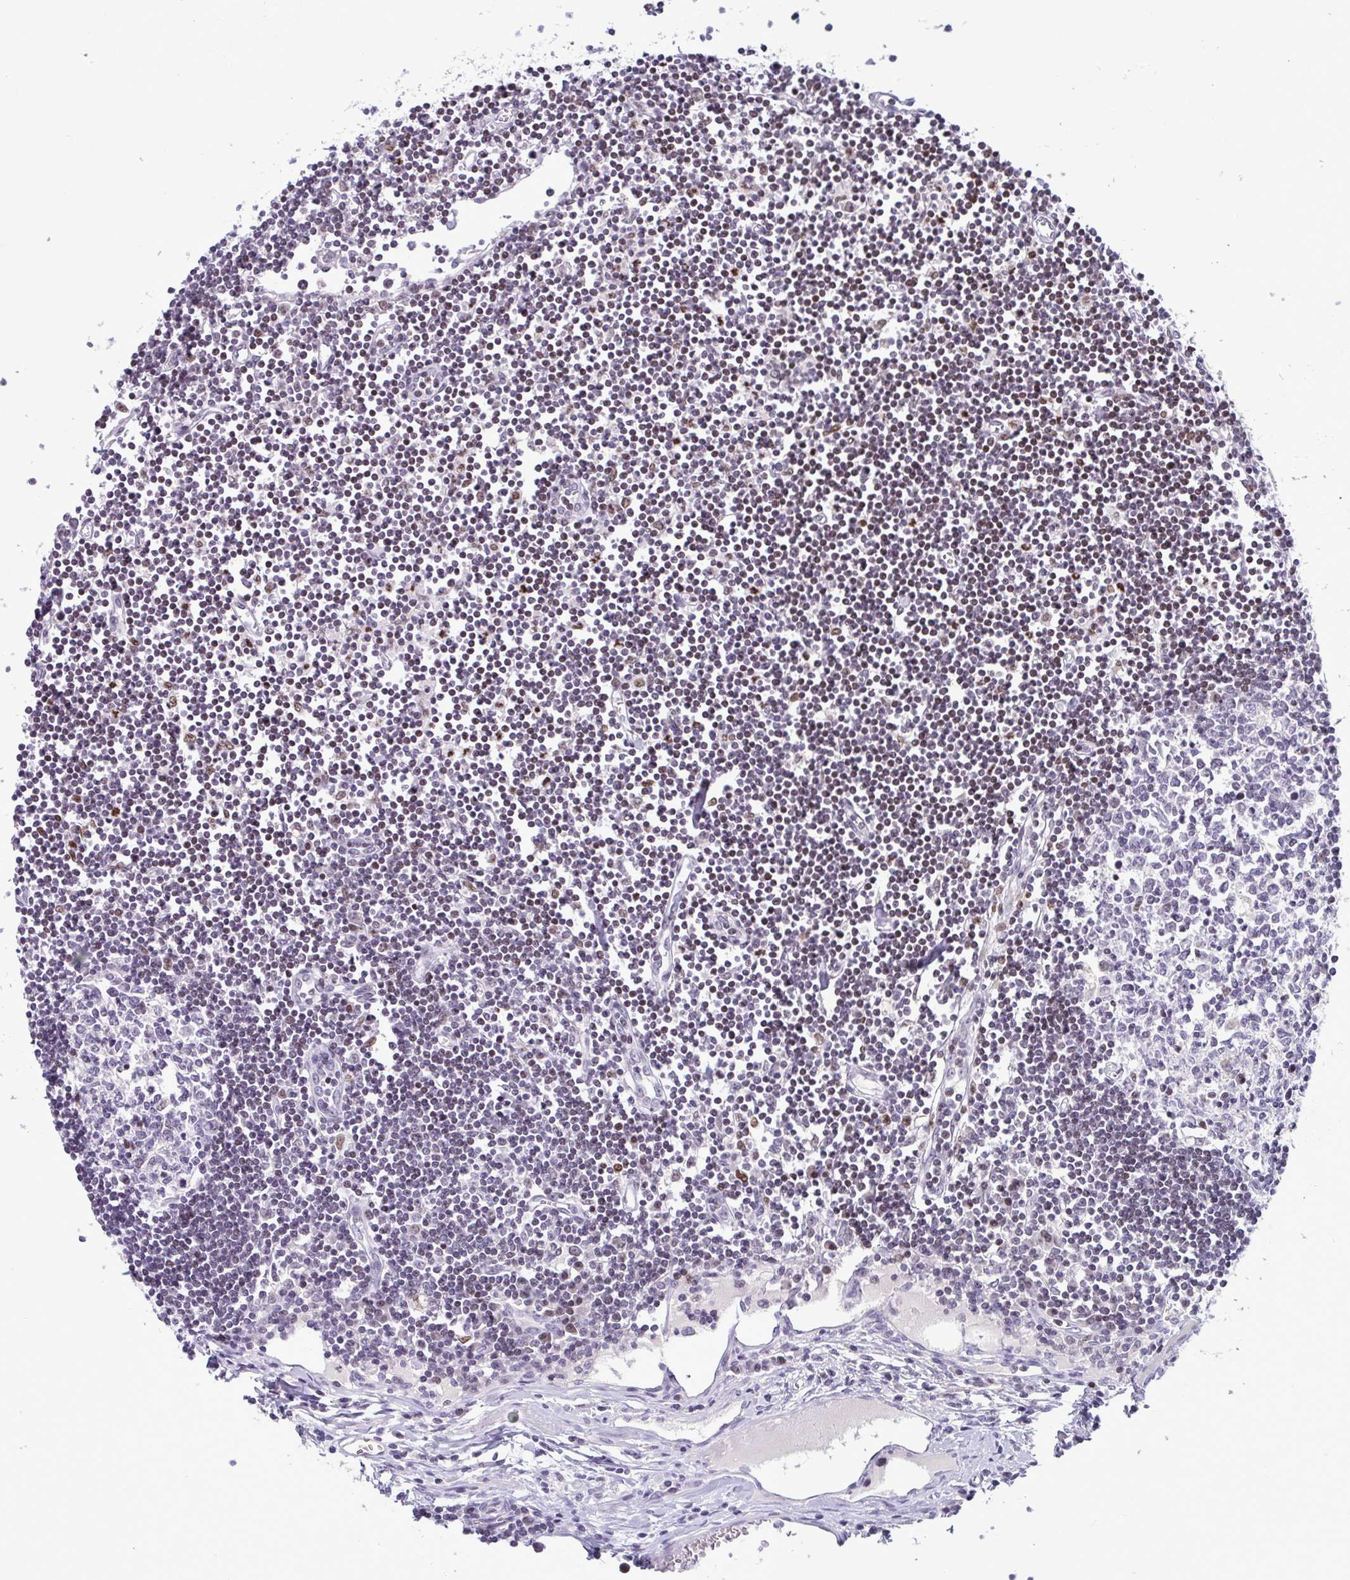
{"staining": {"intensity": "moderate", "quantity": "<25%", "location": "nuclear"}, "tissue": "lymph node", "cell_type": "Germinal center cells", "image_type": "normal", "snomed": [{"axis": "morphology", "description": "Normal tissue, NOS"}, {"axis": "topography", "description": "Lymph node"}], "caption": "Protein expression by IHC exhibits moderate nuclear positivity in approximately <25% of germinal center cells in normal lymph node. (DAB IHC, brown staining for protein, blue staining for nuclei).", "gene": "IRF1", "patient": {"sex": "female", "age": 65}}